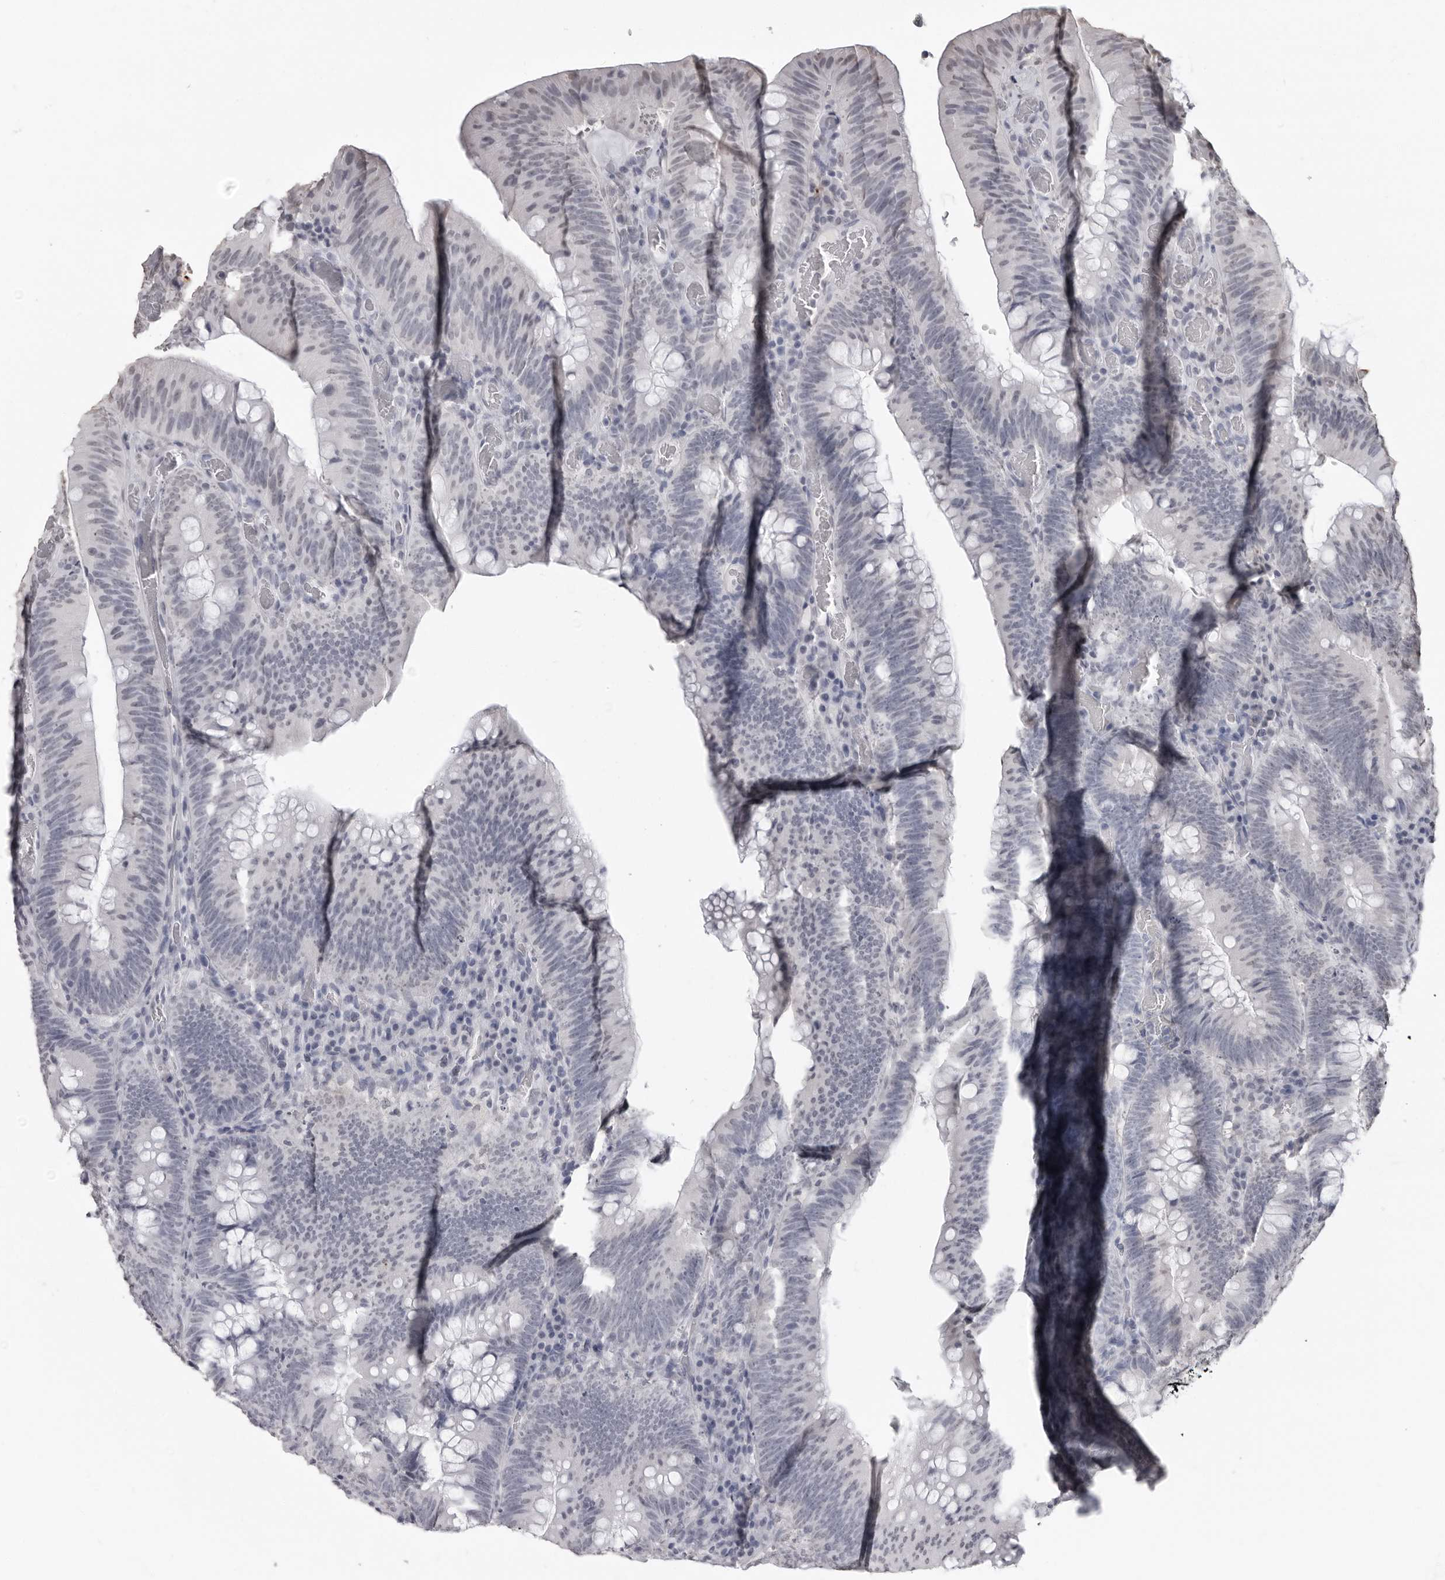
{"staining": {"intensity": "negative", "quantity": "none", "location": "none"}, "tissue": "colorectal cancer", "cell_type": "Tumor cells", "image_type": "cancer", "snomed": [{"axis": "morphology", "description": "Normal tissue, NOS"}, {"axis": "topography", "description": "Colon"}], "caption": "Colorectal cancer was stained to show a protein in brown. There is no significant staining in tumor cells. (DAB immunohistochemistry (IHC) with hematoxylin counter stain).", "gene": "HEPACAM", "patient": {"sex": "female", "age": 82}}